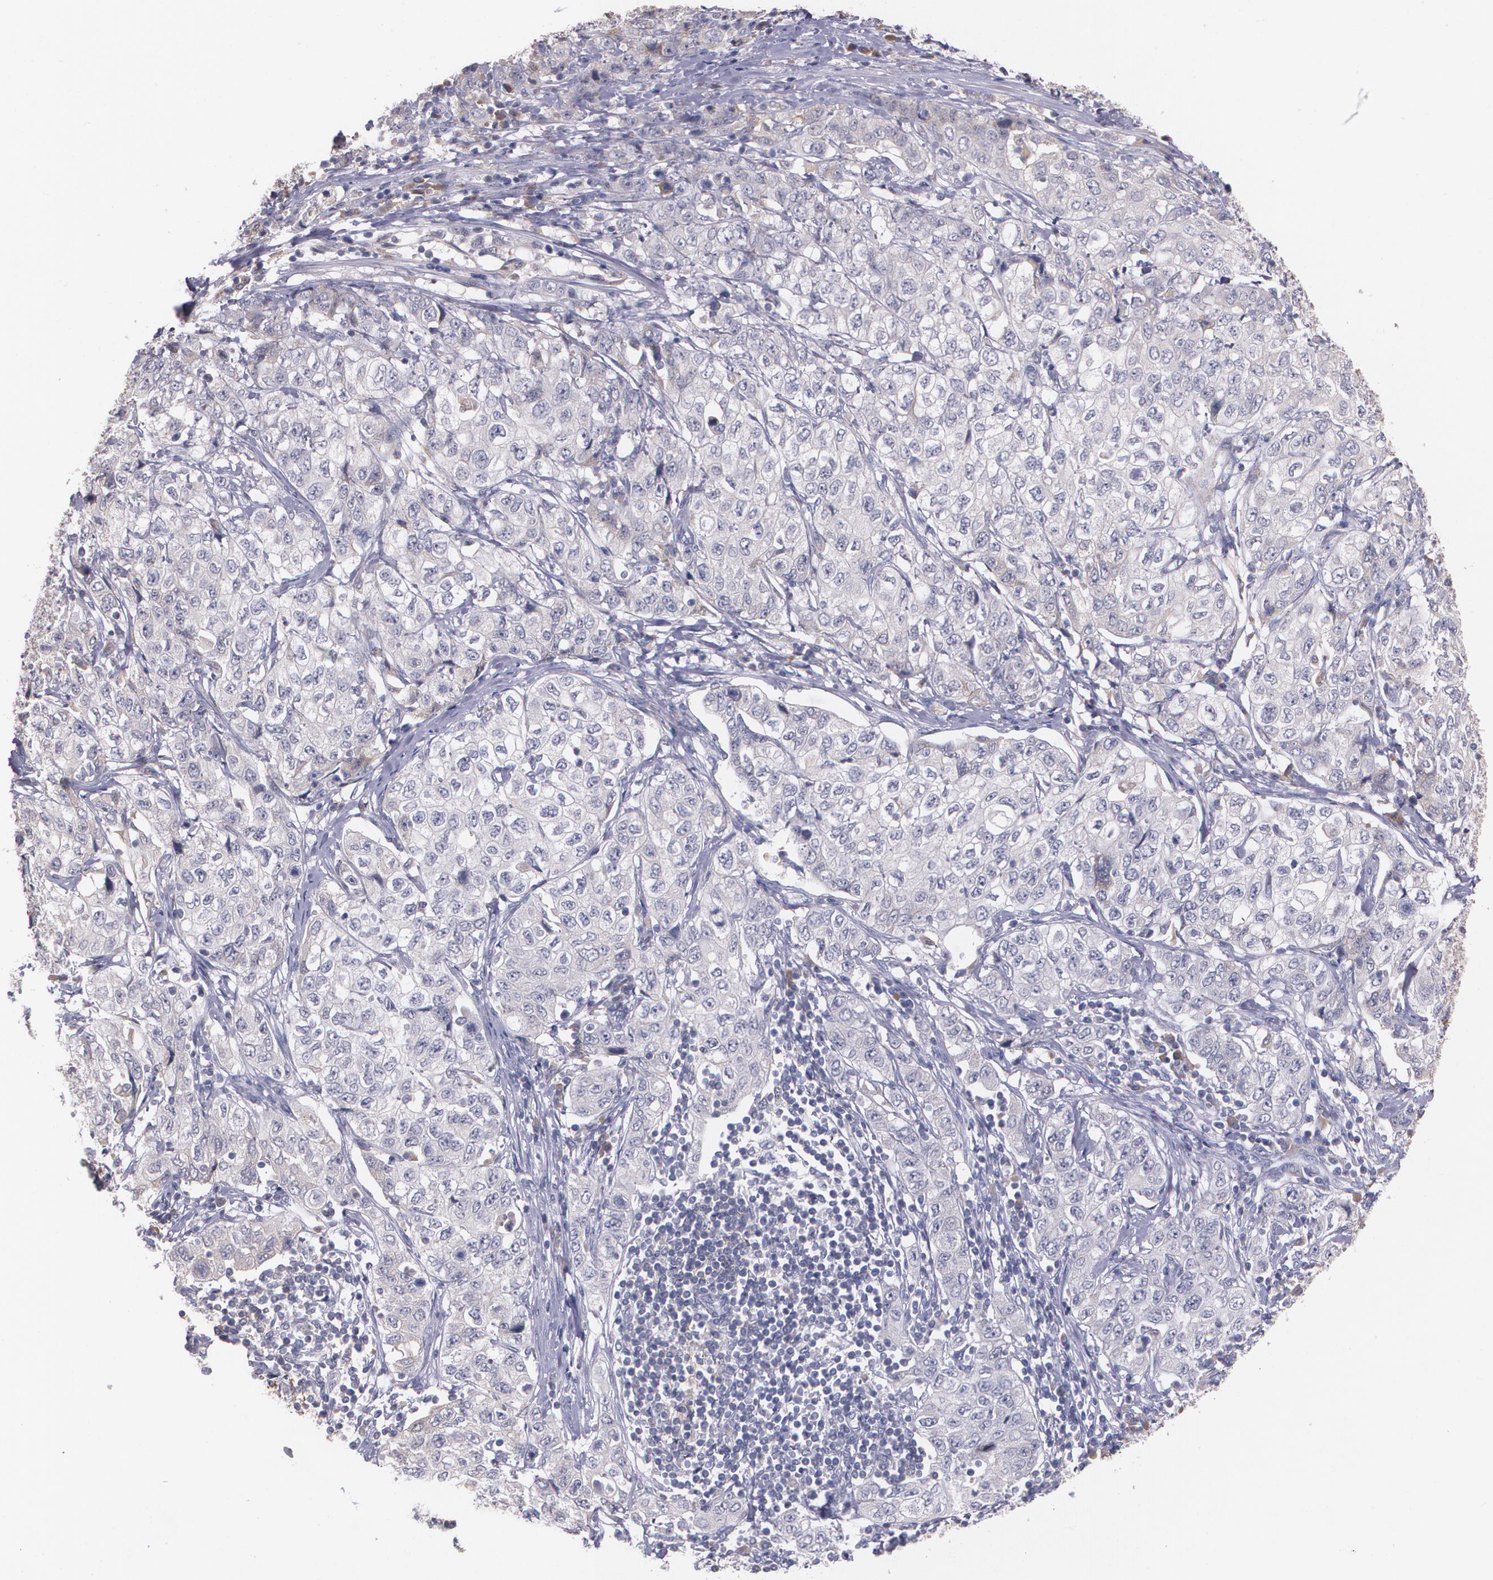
{"staining": {"intensity": "weak", "quantity": "<25%", "location": "cytoplasmic/membranous"}, "tissue": "stomach cancer", "cell_type": "Tumor cells", "image_type": "cancer", "snomed": [{"axis": "morphology", "description": "Adenocarcinoma, NOS"}, {"axis": "topography", "description": "Stomach"}], "caption": "This is an immunohistochemistry (IHC) histopathology image of human stomach cancer. There is no staining in tumor cells.", "gene": "AMBP", "patient": {"sex": "male", "age": 48}}